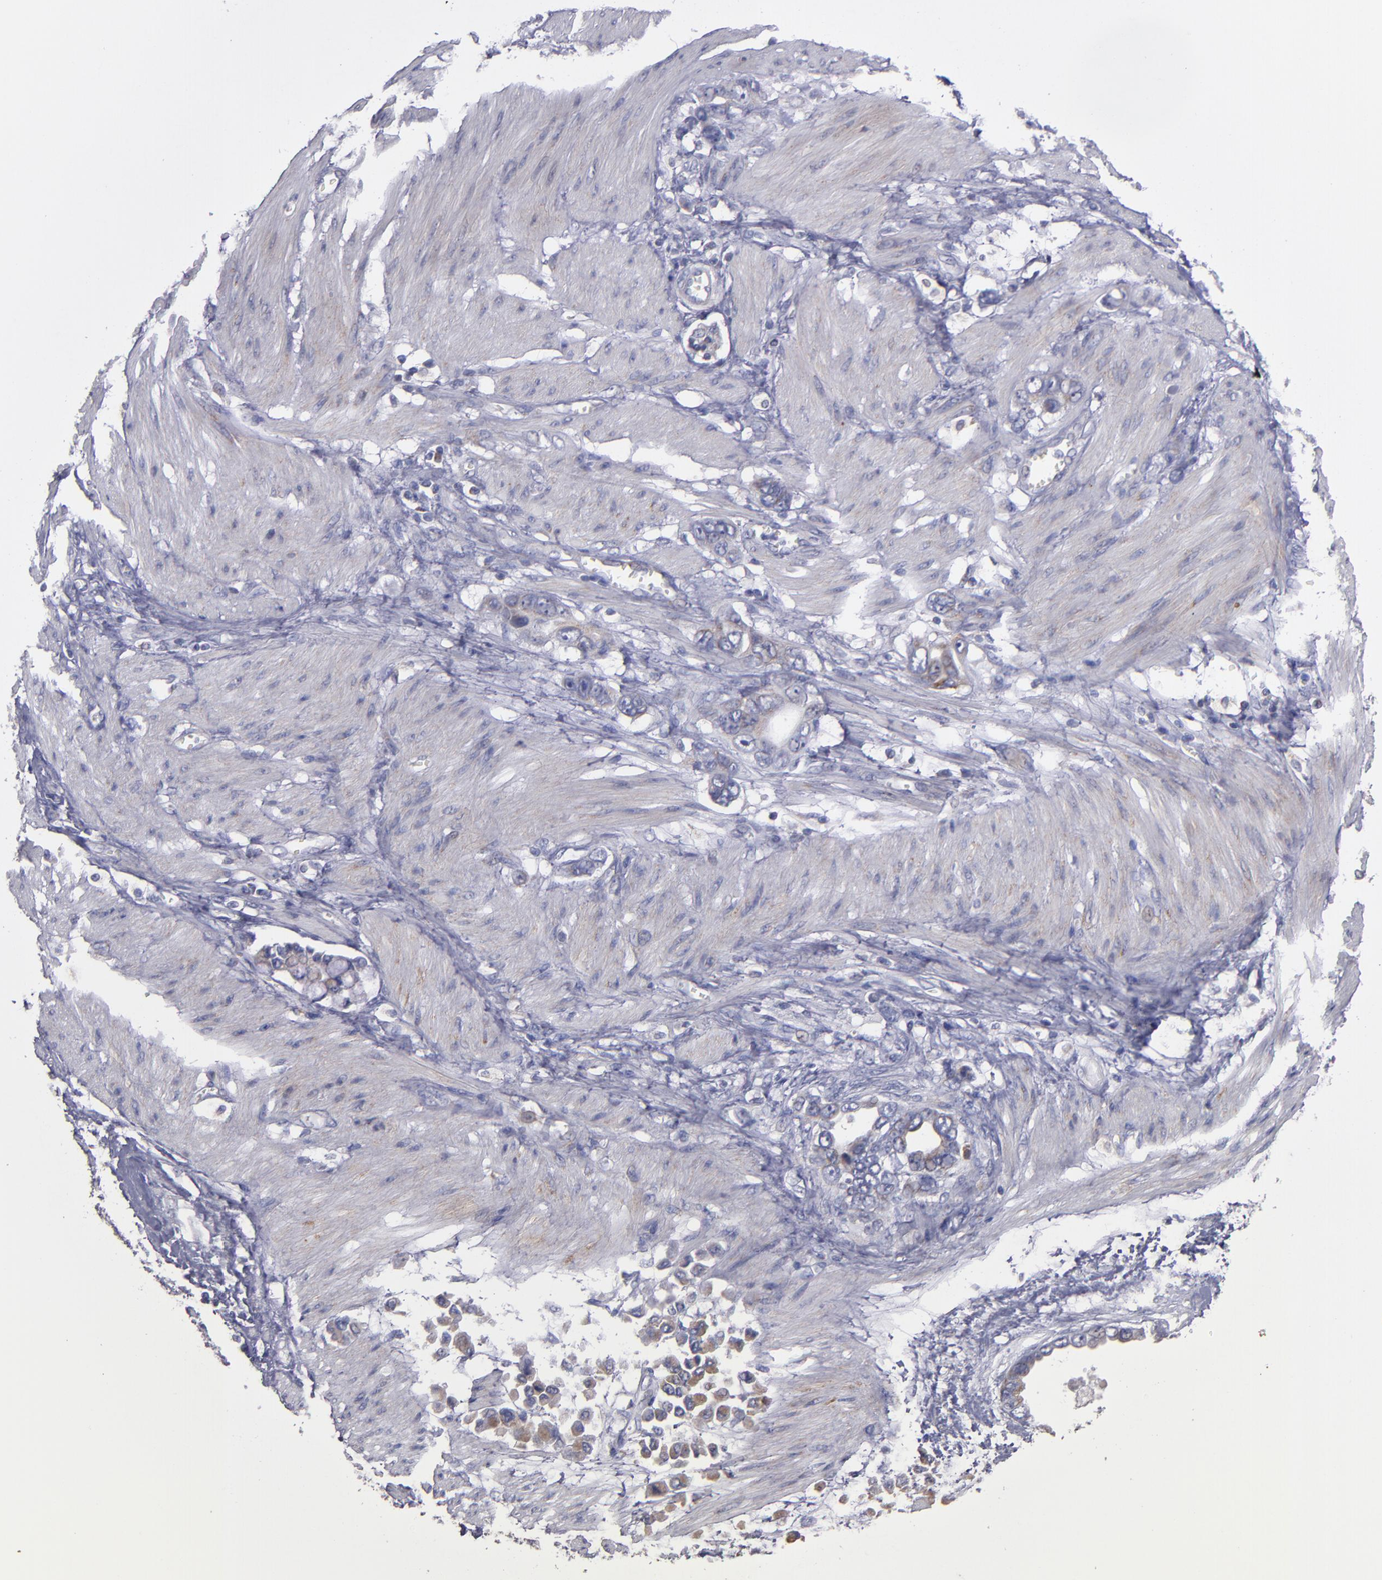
{"staining": {"intensity": "weak", "quantity": "<25%", "location": "cytoplasmic/membranous"}, "tissue": "stomach cancer", "cell_type": "Tumor cells", "image_type": "cancer", "snomed": [{"axis": "morphology", "description": "Adenocarcinoma, NOS"}, {"axis": "topography", "description": "Stomach"}], "caption": "The micrograph reveals no significant expression in tumor cells of stomach adenocarcinoma.", "gene": "CLTA", "patient": {"sex": "male", "age": 78}}